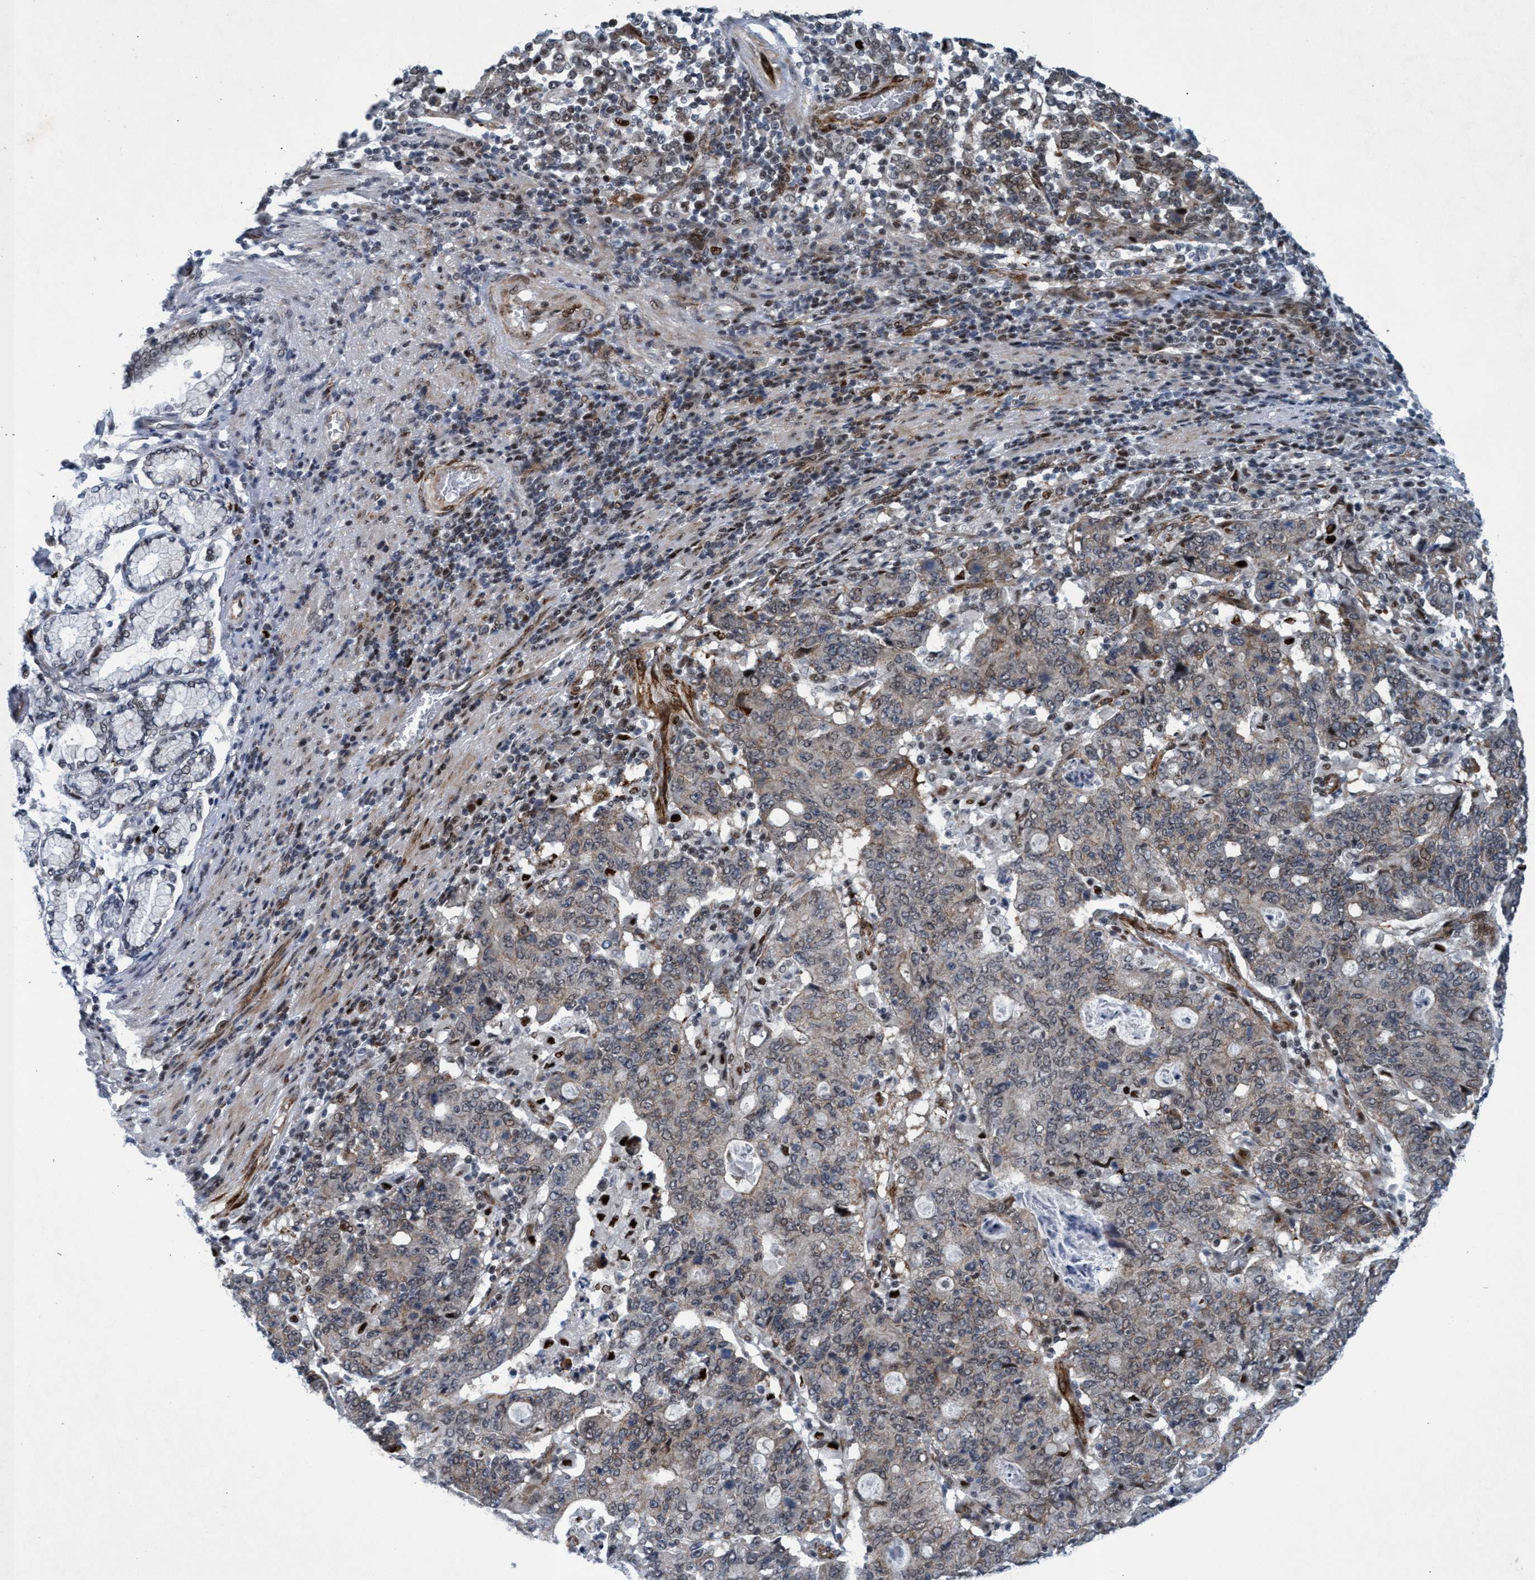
{"staining": {"intensity": "weak", "quantity": "<25%", "location": "cytoplasmic/membranous"}, "tissue": "stomach cancer", "cell_type": "Tumor cells", "image_type": "cancer", "snomed": [{"axis": "morphology", "description": "Adenocarcinoma, NOS"}, {"axis": "topography", "description": "Stomach, upper"}], "caption": "Immunohistochemistry image of neoplastic tissue: human adenocarcinoma (stomach) stained with DAB (3,3'-diaminobenzidine) reveals no significant protein expression in tumor cells.", "gene": "CWC27", "patient": {"sex": "male", "age": 69}}